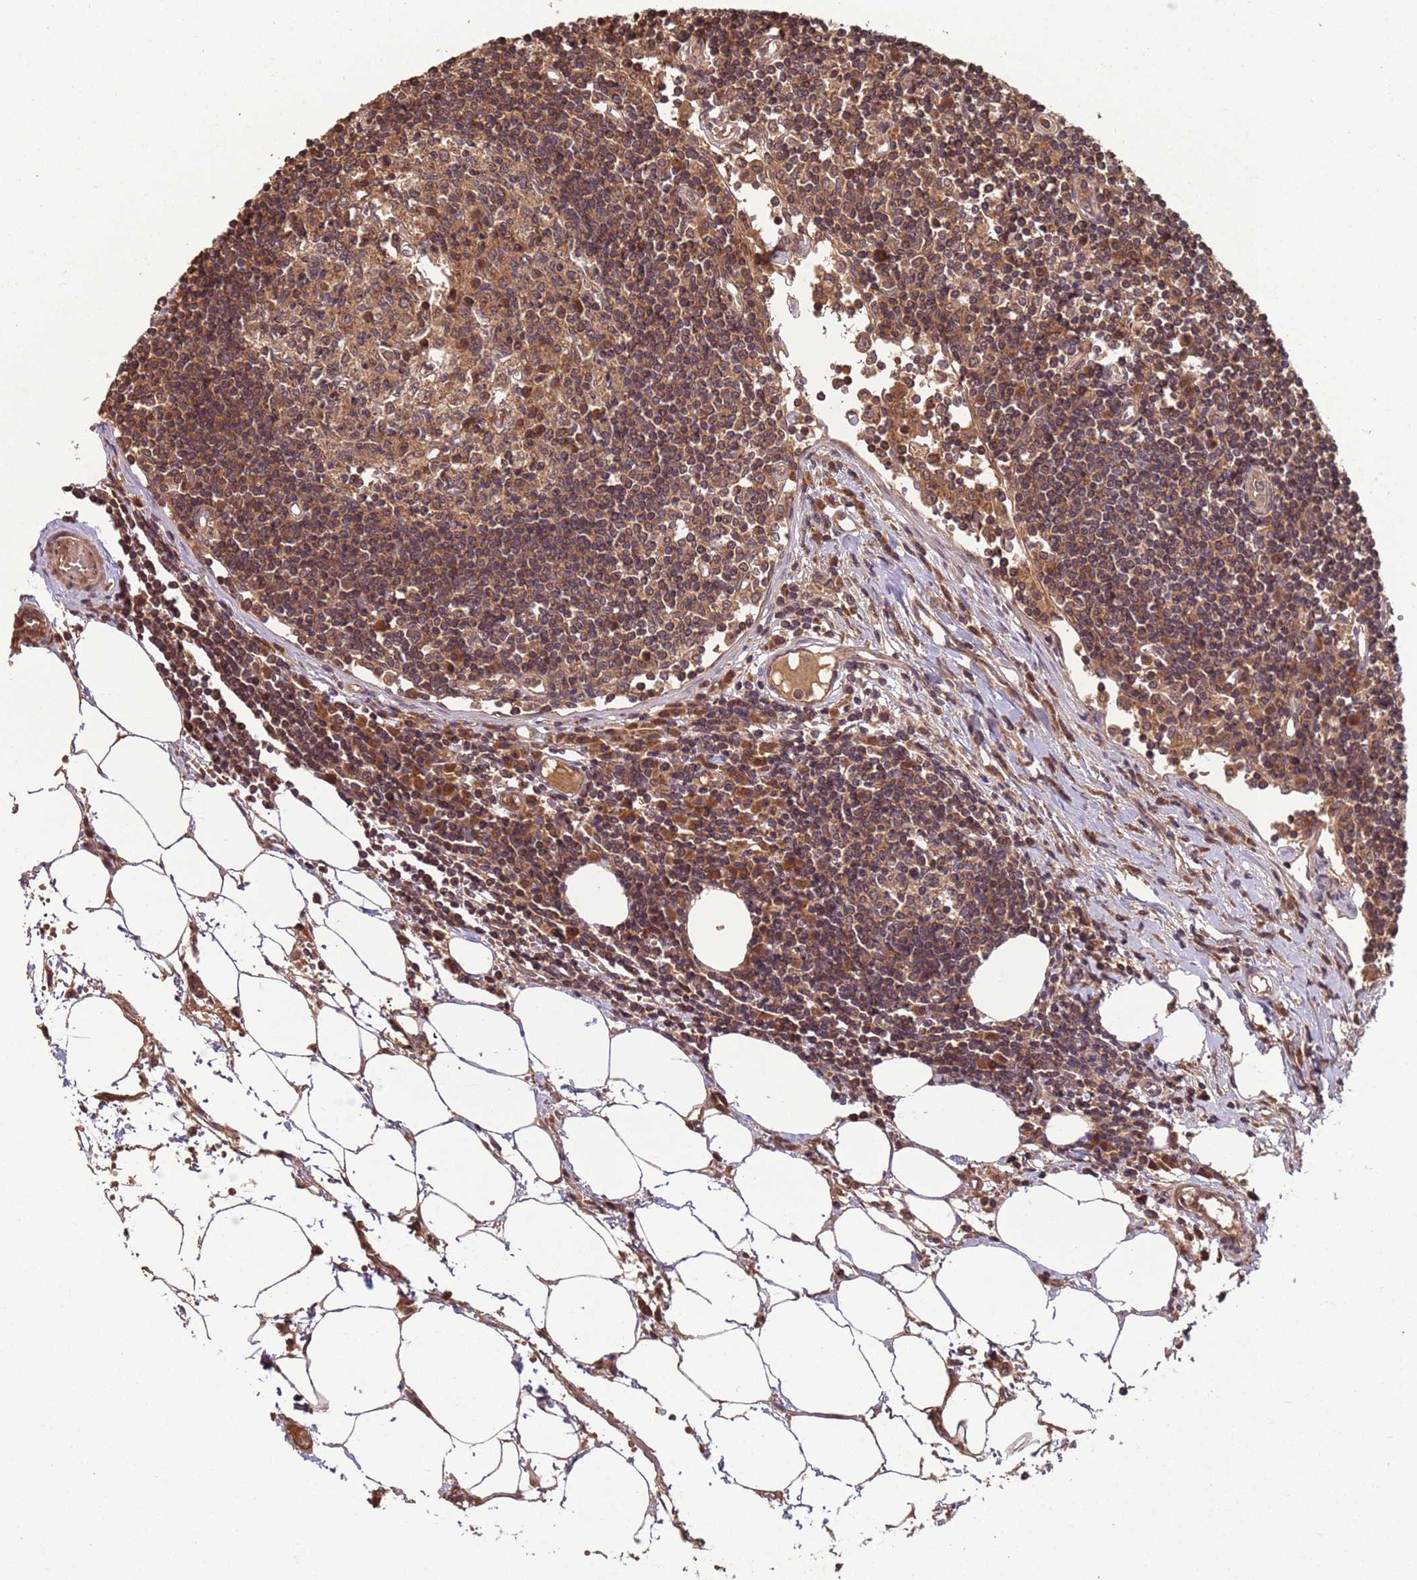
{"staining": {"intensity": "moderate", "quantity": ">75%", "location": "cytoplasmic/membranous"}, "tissue": "lymph node", "cell_type": "Germinal center cells", "image_type": "normal", "snomed": [{"axis": "morphology", "description": "Adenocarcinoma, NOS"}, {"axis": "topography", "description": "Lymph node"}], "caption": "Immunohistochemistry (IHC) of benign human lymph node displays medium levels of moderate cytoplasmic/membranous expression in about >75% of germinal center cells. Nuclei are stained in blue.", "gene": "ERI1", "patient": {"sex": "female", "age": 62}}